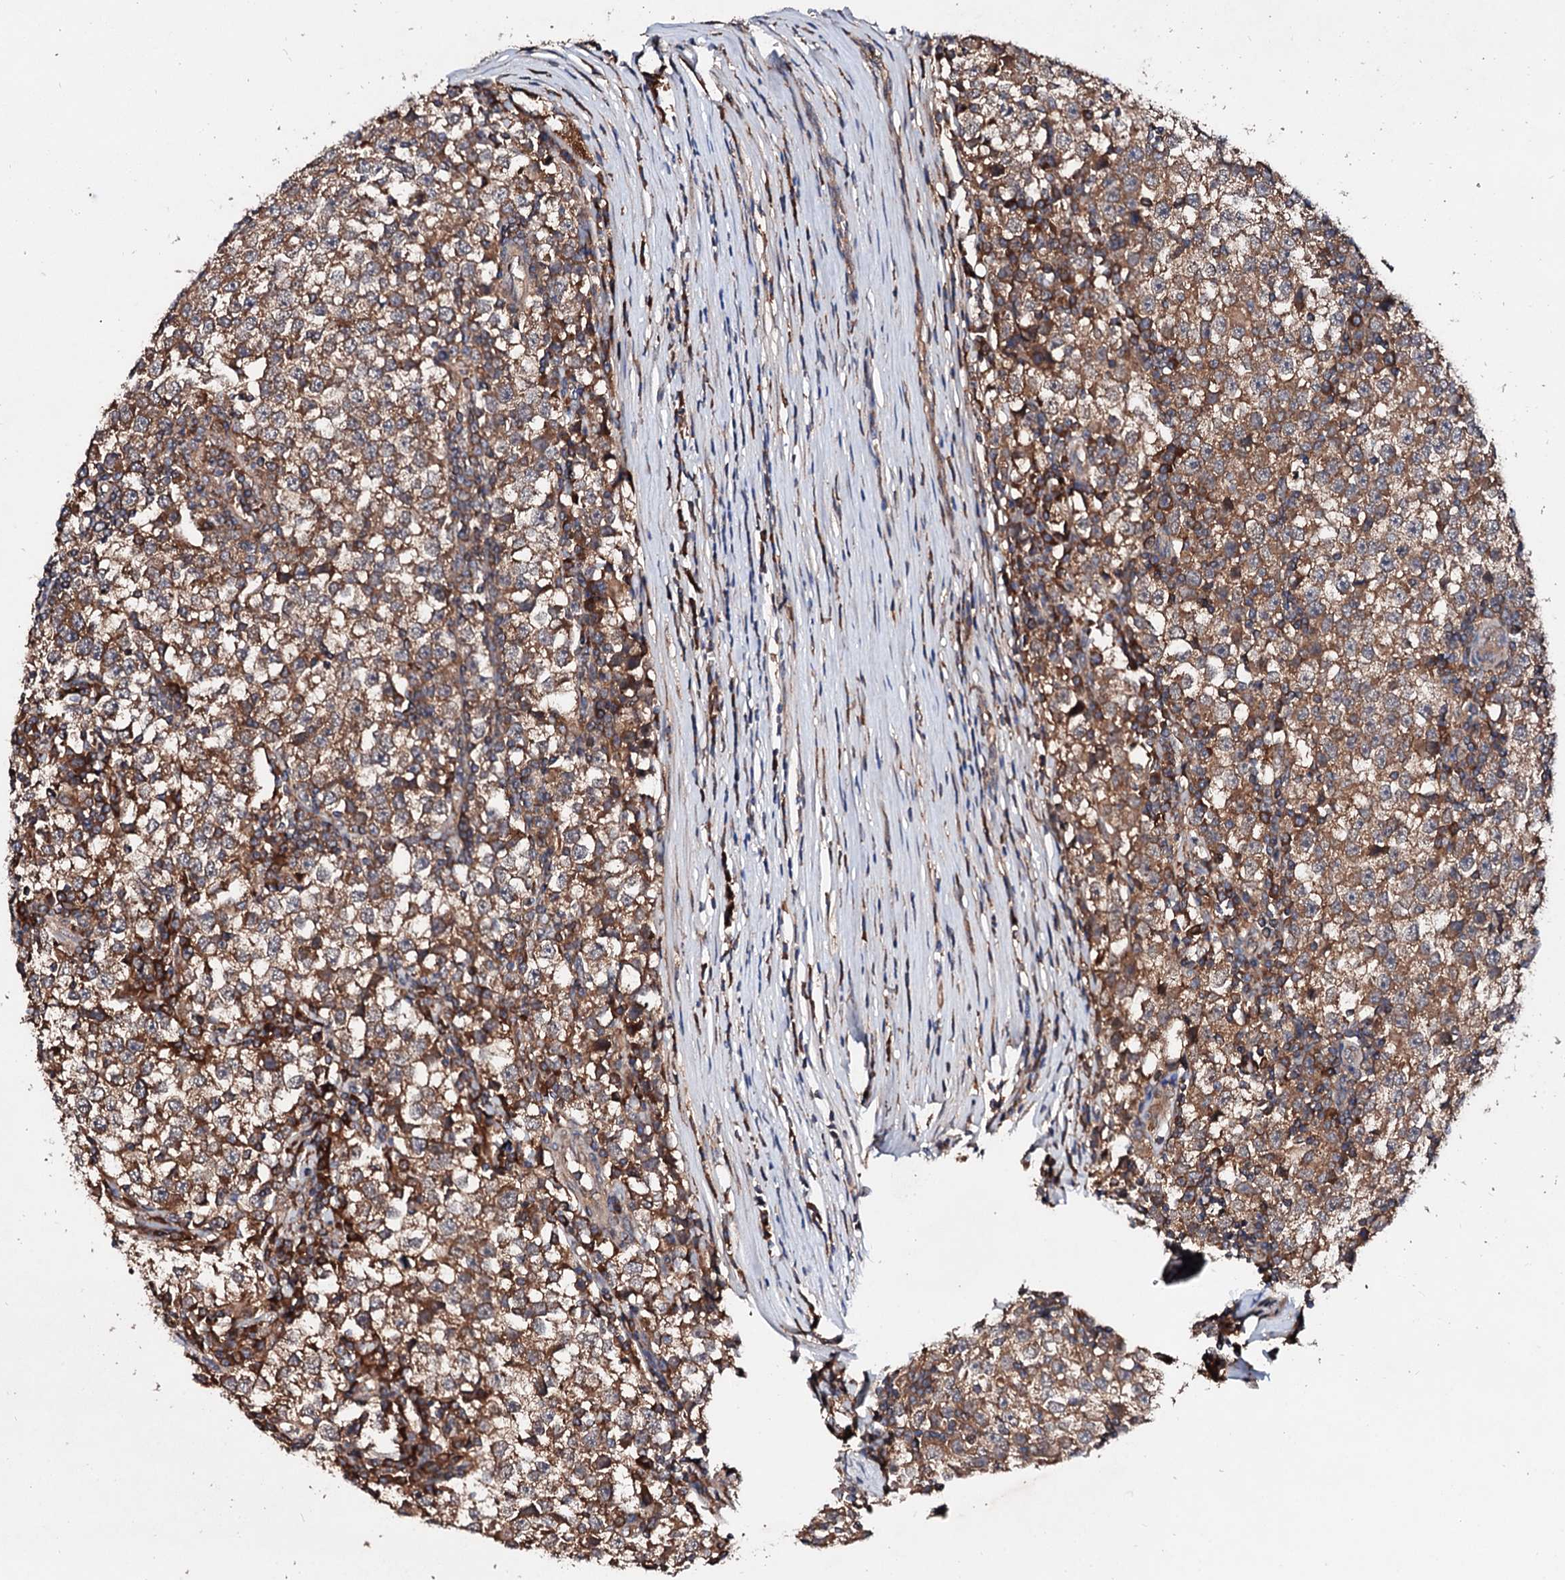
{"staining": {"intensity": "moderate", "quantity": ">75%", "location": "cytoplasmic/membranous"}, "tissue": "testis cancer", "cell_type": "Tumor cells", "image_type": "cancer", "snomed": [{"axis": "morphology", "description": "Seminoma, NOS"}, {"axis": "topography", "description": "Testis"}], "caption": "Protein expression analysis of human testis seminoma reveals moderate cytoplasmic/membranous positivity in about >75% of tumor cells.", "gene": "EXTL1", "patient": {"sex": "male", "age": 65}}